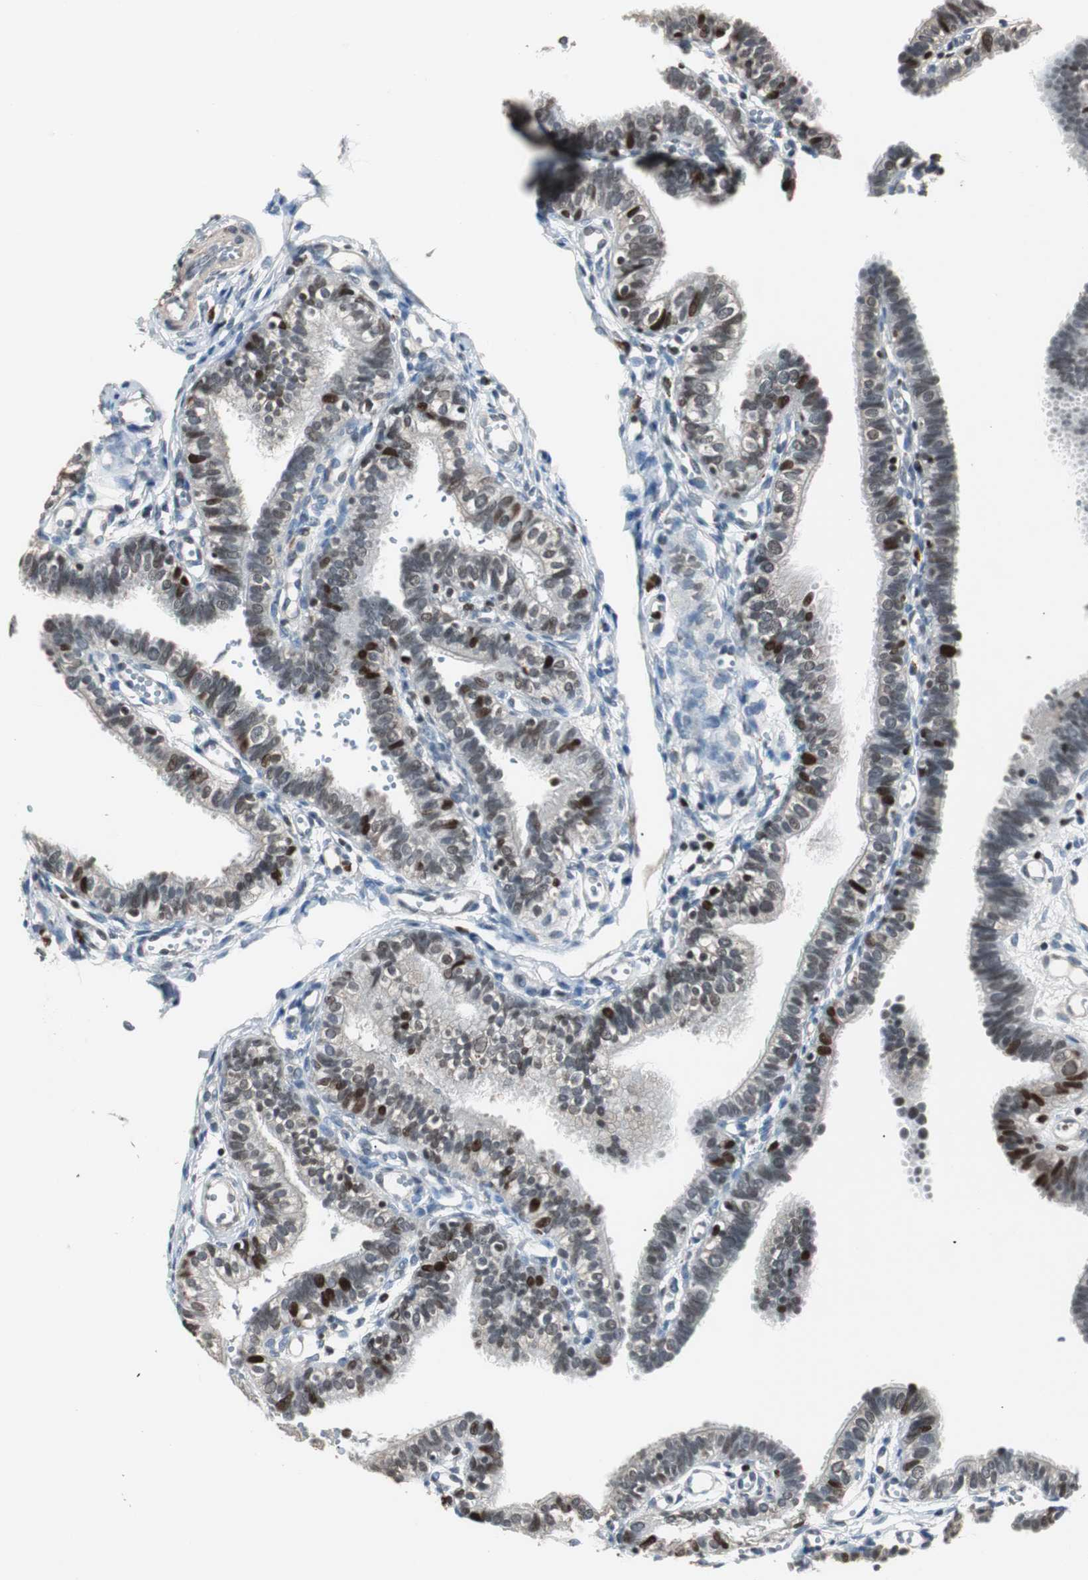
{"staining": {"intensity": "strong", "quantity": "<25%", "location": "nuclear"}, "tissue": "fallopian tube", "cell_type": "Glandular cells", "image_type": "normal", "snomed": [{"axis": "morphology", "description": "Normal tissue, NOS"}, {"axis": "topography", "description": "Fallopian tube"}, {"axis": "topography", "description": "Placenta"}], "caption": "Brown immunohistochemical staining in benign human fallopian tube shows strong nuclear positivity in about <25% of glandular cells. (DAB = brown stain, brightfield microscopy at high magnification).", "gene": "FEN1", "patient": {"sex": "female", "age": 34}}